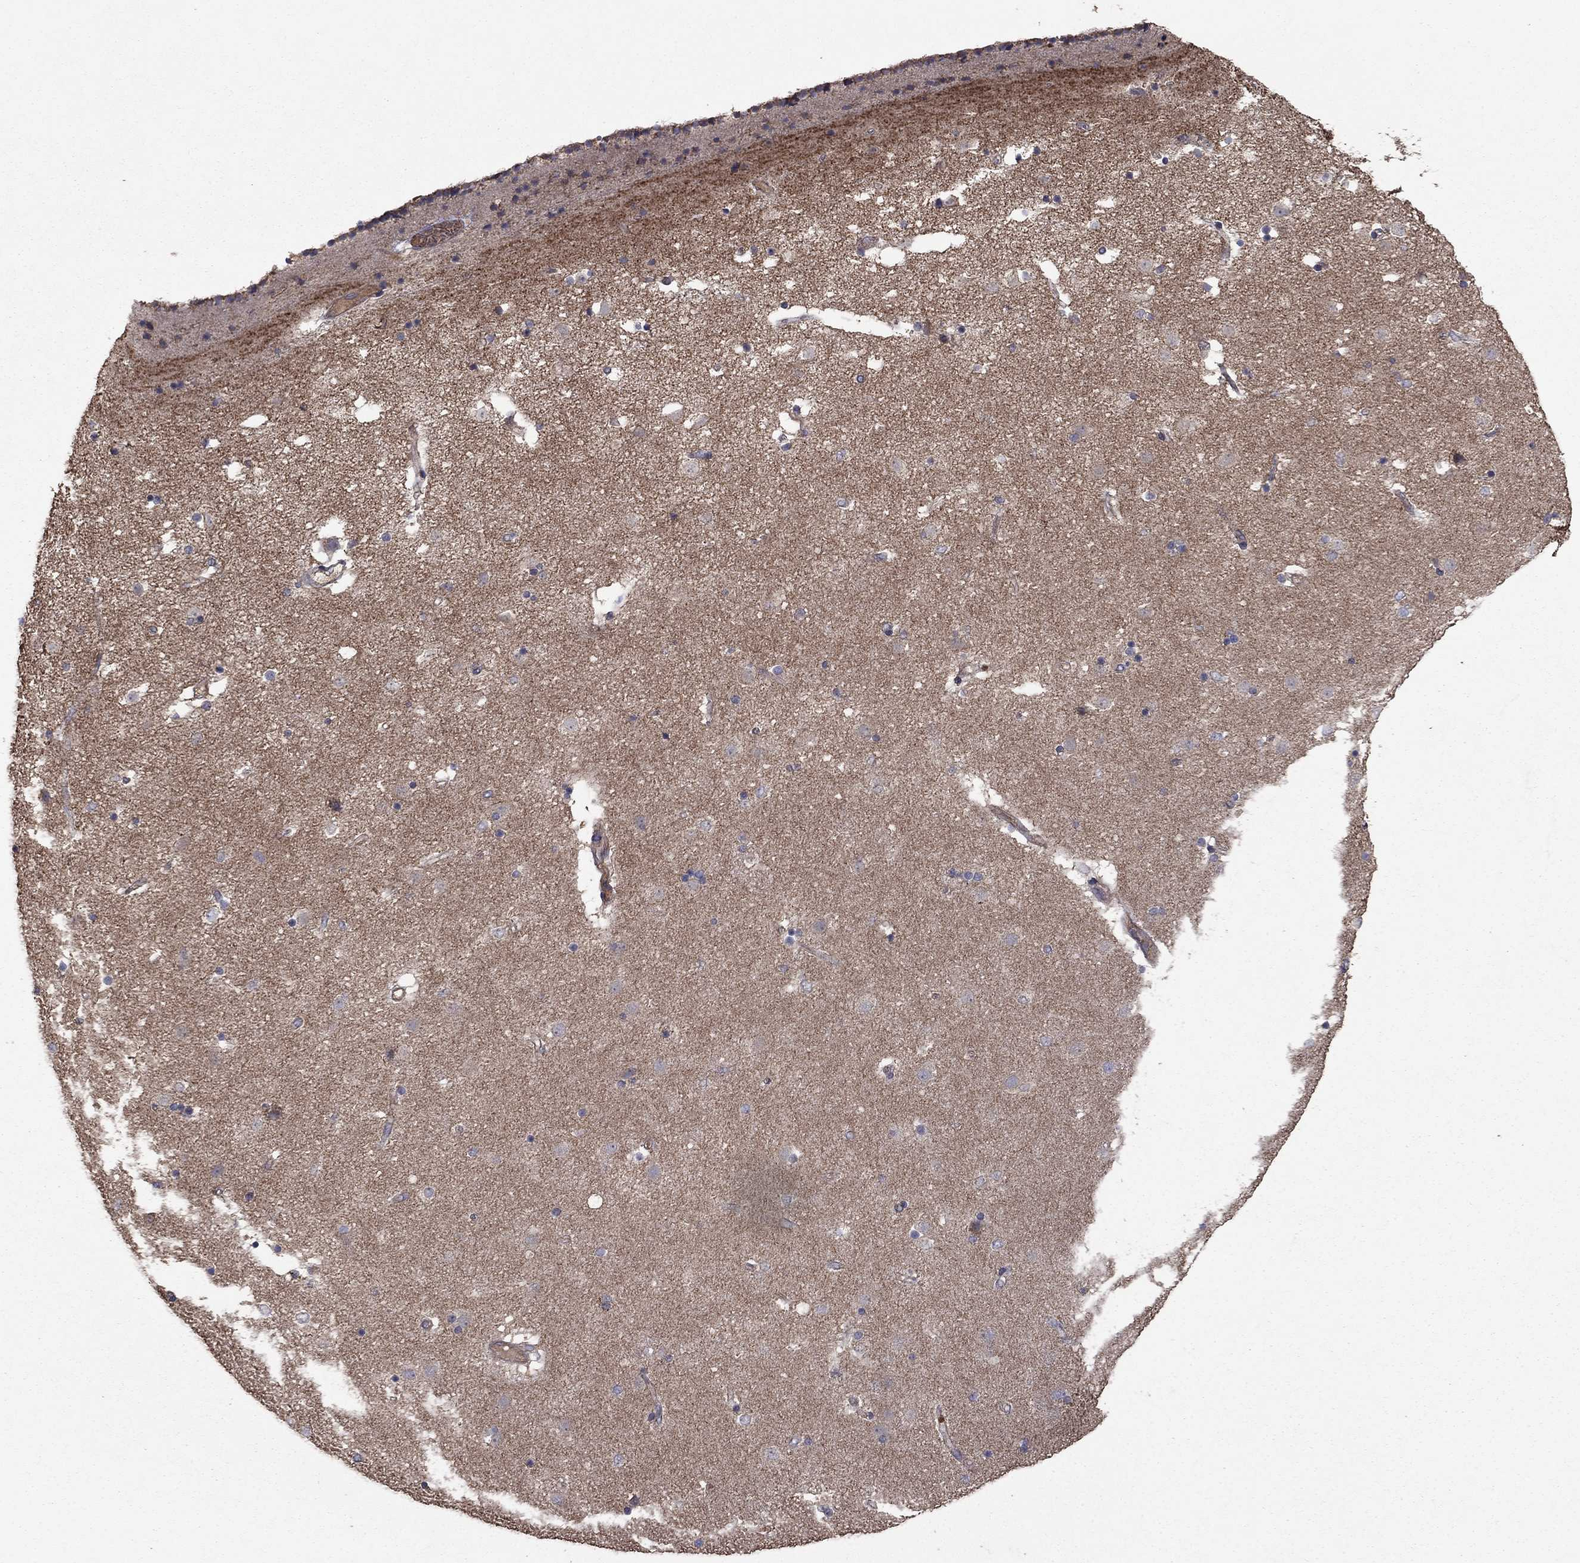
{"staining": {"intensity": "negative", "quantity": "none", "location": "none"}, "tissue": "caudate", "cell_type": "Glial cells", "image_type": "normal", "snomed": [{"axis": "morphology", "description": "Normal tissue, NOS"}, {"axis": "topography", "description": "Lateral ventricle wall"}], "caption": "High power microscopy micrograph of an immunohistochemistry (IHC) photomicrograph of benign caudate, revealing no significant staining in glial cells. The staining was performed using DAB (3,3'-diaminobenzidine) to visualize the protein expression in brown, while the nuclei were stained in blue with hematoxylin (Magnification: 20x).", "gene": "FLT4", "patient": {"sex": "female", "age": 71}}